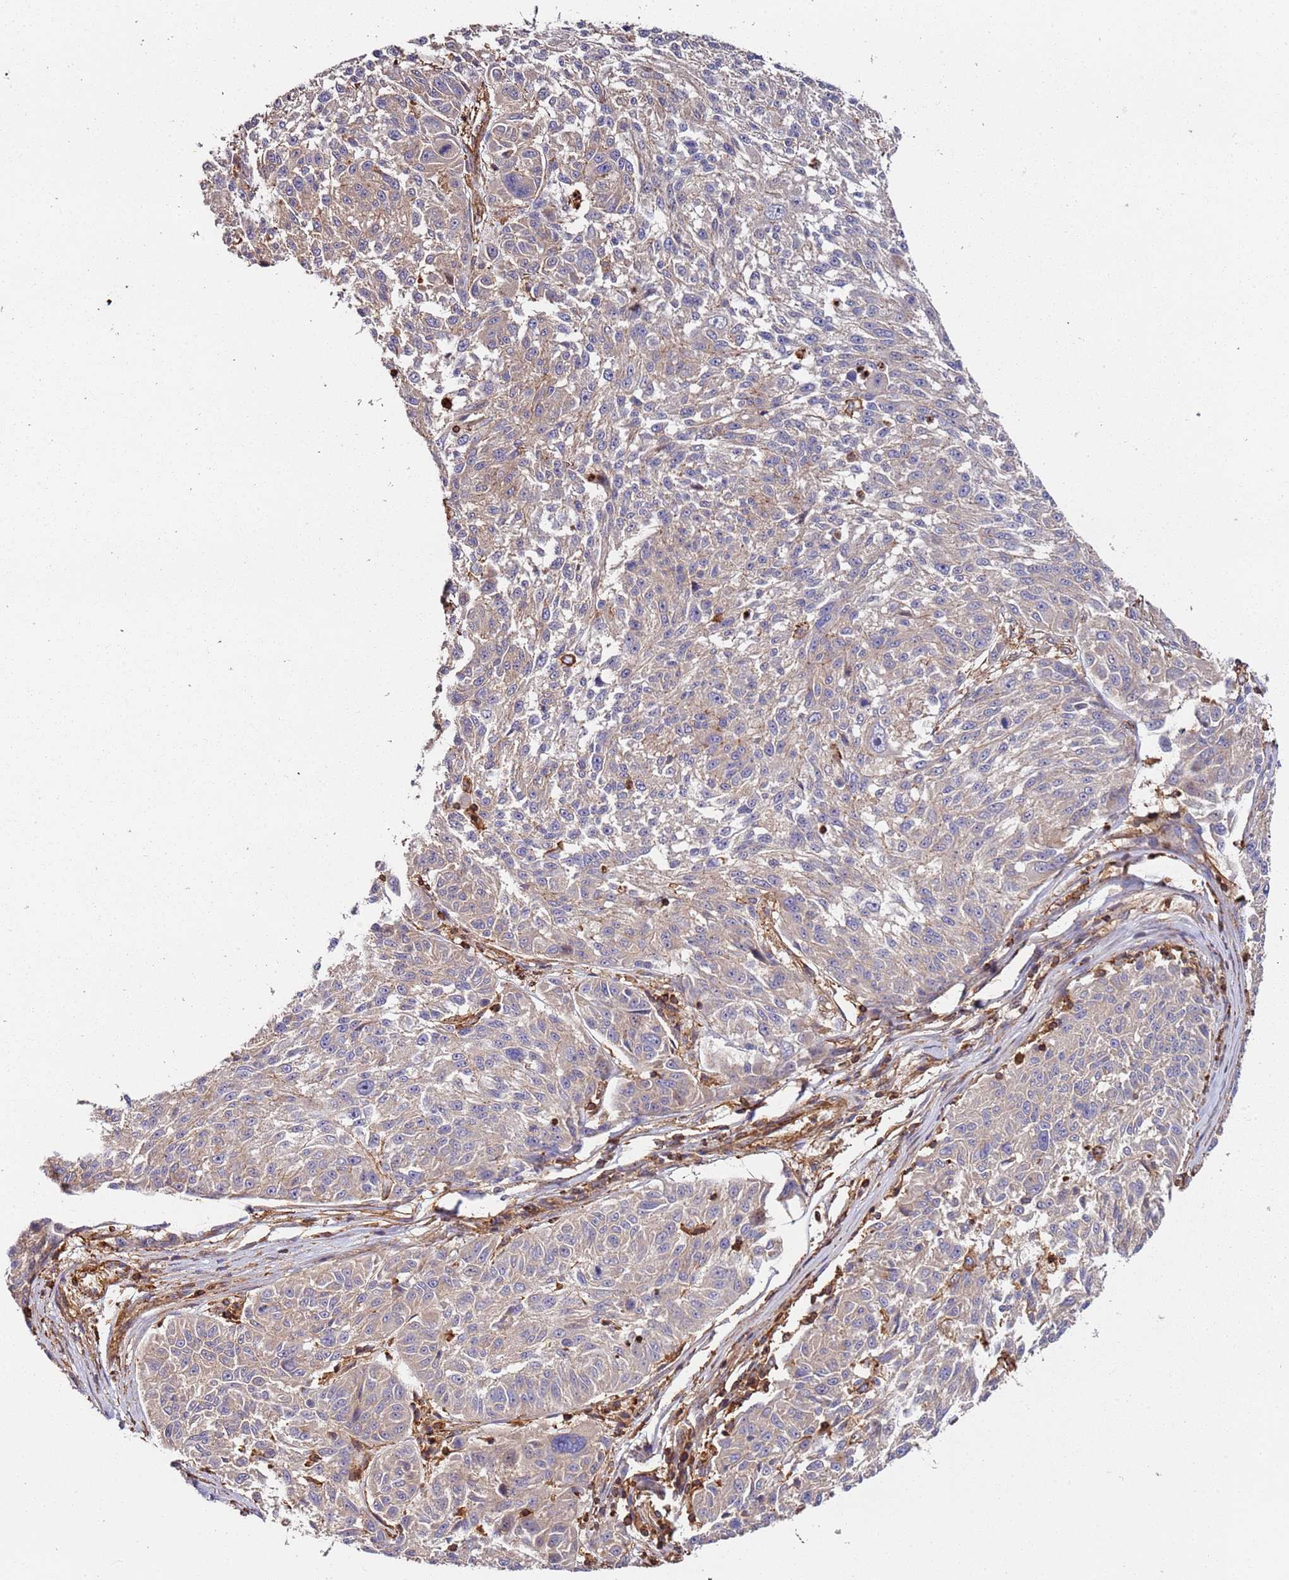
{"staining": {"intensity": "weak", "quantity": "25%-75%", "location": "cytoplasmic/membranous"}, "tissue": "melanoma", "cell_type": "Tumor cells", "image_type": "cancer", "snomed": [{"axis": "morphology", "description": "Malignant melanoma, NOS"}, {"axis": "topography", "description": "Skin"}], "caption": "Melanoma tissue exhibits weak cytoplasmic/membranous positivity in about 25%-75% of tumor cells The staining is performed using DAB (3,3'-diaminobenzidine) brown chromogen to label protein expression. The nuclei are counter-stained blue using hematoxylin.", "gene": "CYP2U1", "patient": {"sex": "male", "age": 53}}